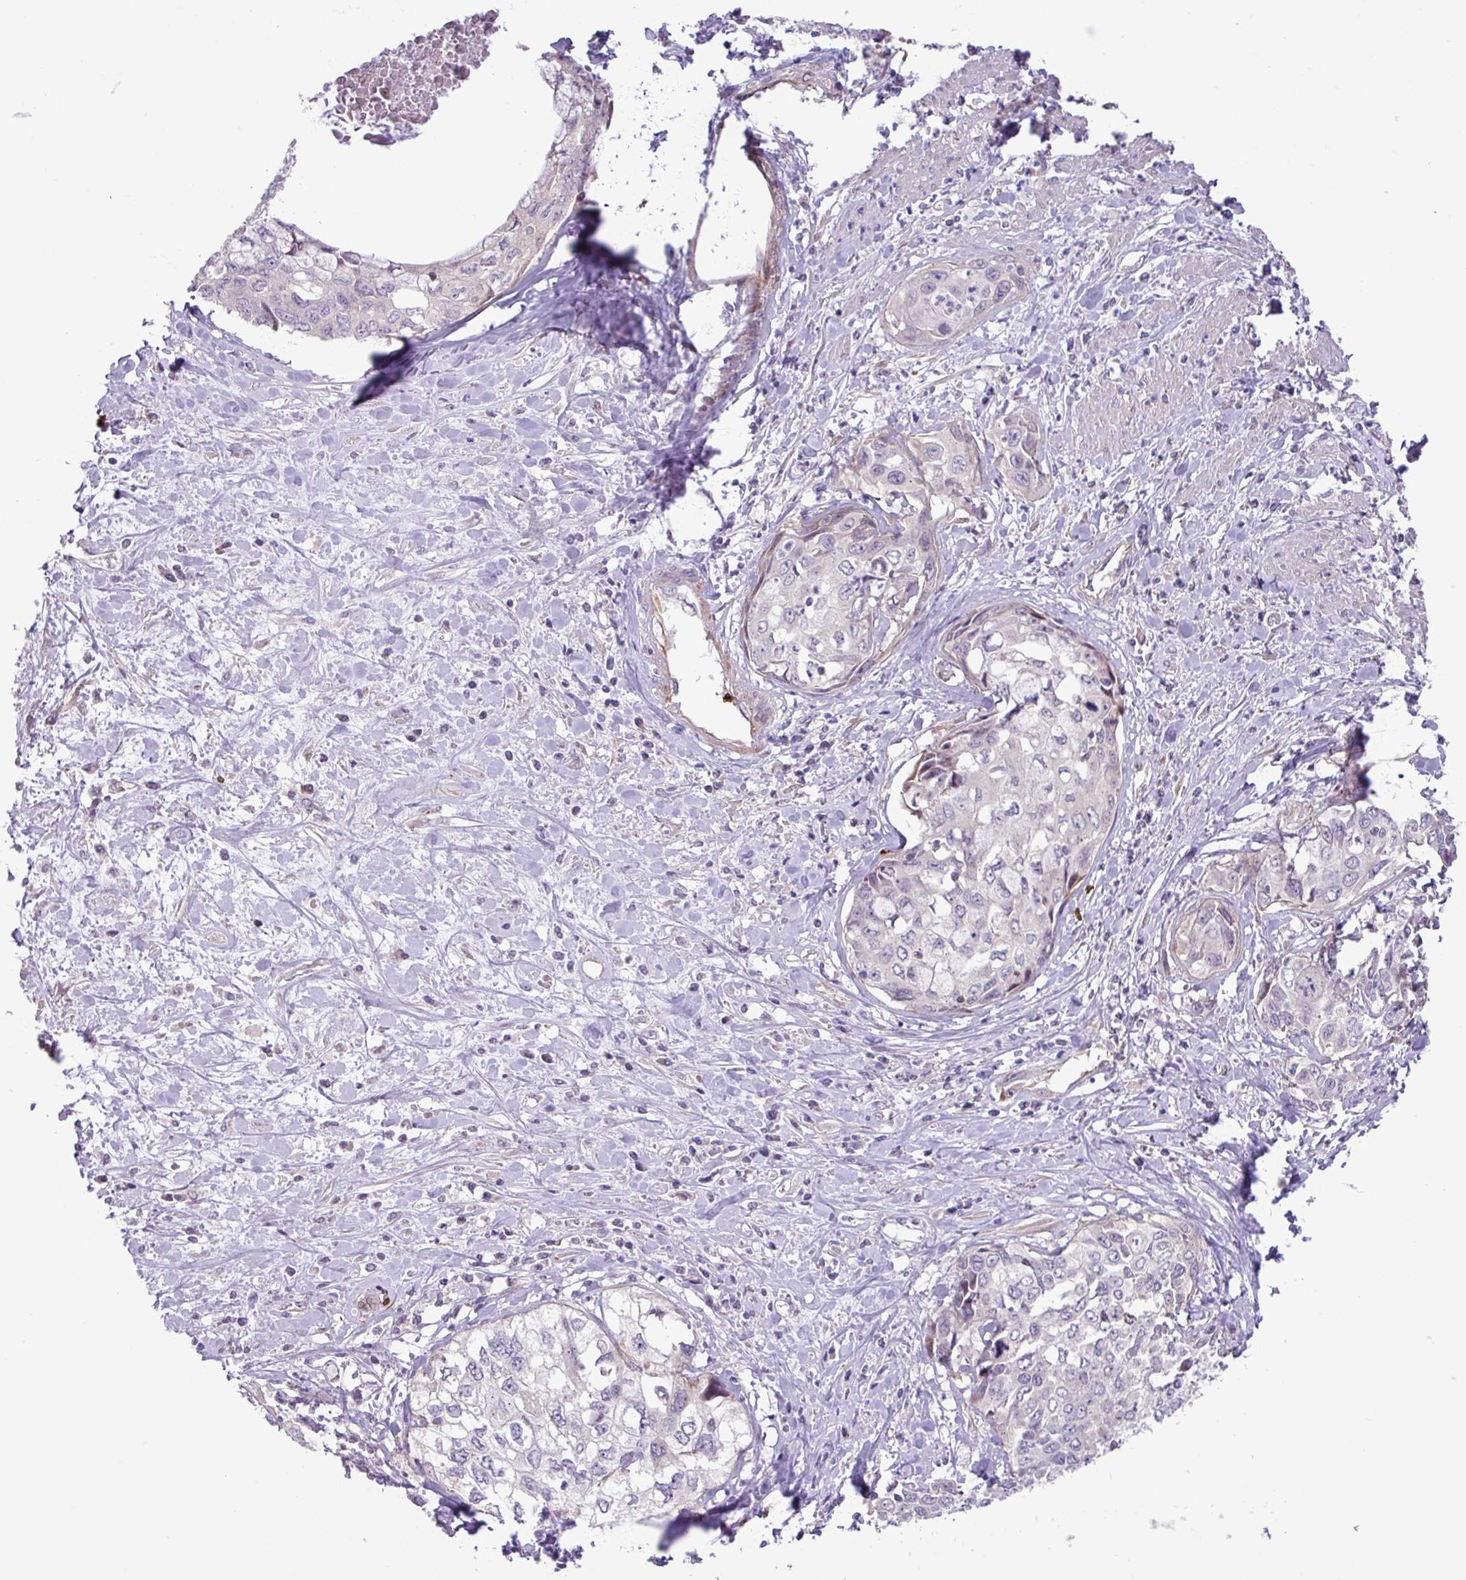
{"staining": {"intensity": "negative", "quantity": "none", "location": "none"}, "tissue": "cervical cancer", "cell_type": "Tumor cells", "image_type": "cancer", "snomed": [{"axis": "morphology", "description": "Squamous cell carcinoma, NOS"}, {"axis": "topography", "description": "Cervix"}], "caption": "Immunohistochemistry (IHC) photomicrograph of neoplastic tissue: cervical cancer stained with DAB (3,3'-diaminobenzidine) shows no significant protein positivity in tumor cells.", "gene": "RAD21L1", "patient": {"sex": "female", "age": 31}}